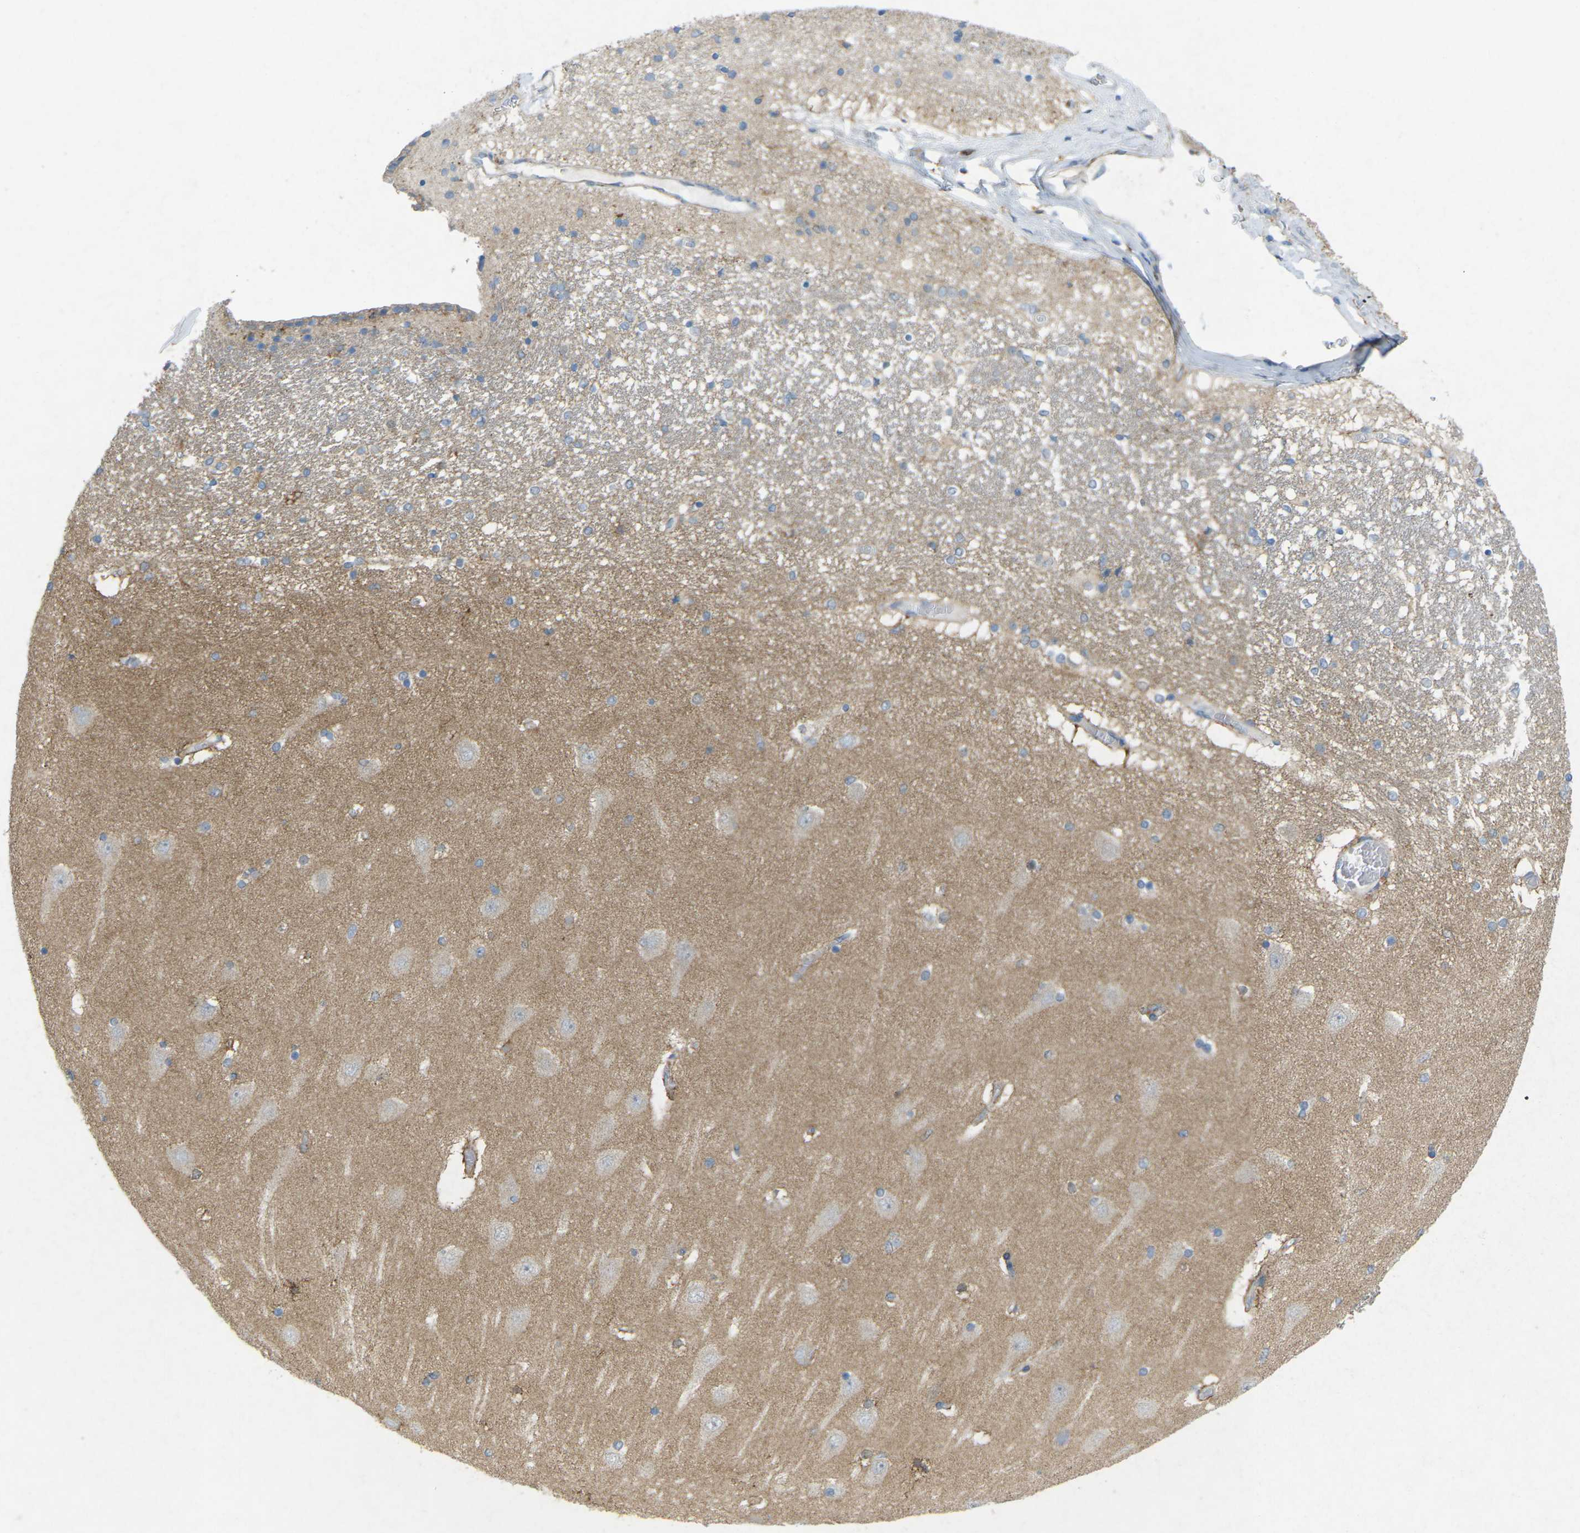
{"staining": {"intensity": "weak", "quantity": "<25%", "location": "cytoplasmic/membranous"}, "tissue": "hippocampus", "cell_type": "Glial cells", "image_type": "normal", "snomed": [{"axis": "morphology", "description": "Normal tissue, NOS"}, {"axis": "topography", "description": "Hippocampus"}], "caption": "Glial cells are negative for protein expression in normal human hippocampus. The staining is performed using DAB brown chromogen with nuclei counter-stained in using hematoxylin.", "gene": "STK11", "patient": {"sex": "female", "age": 54}}